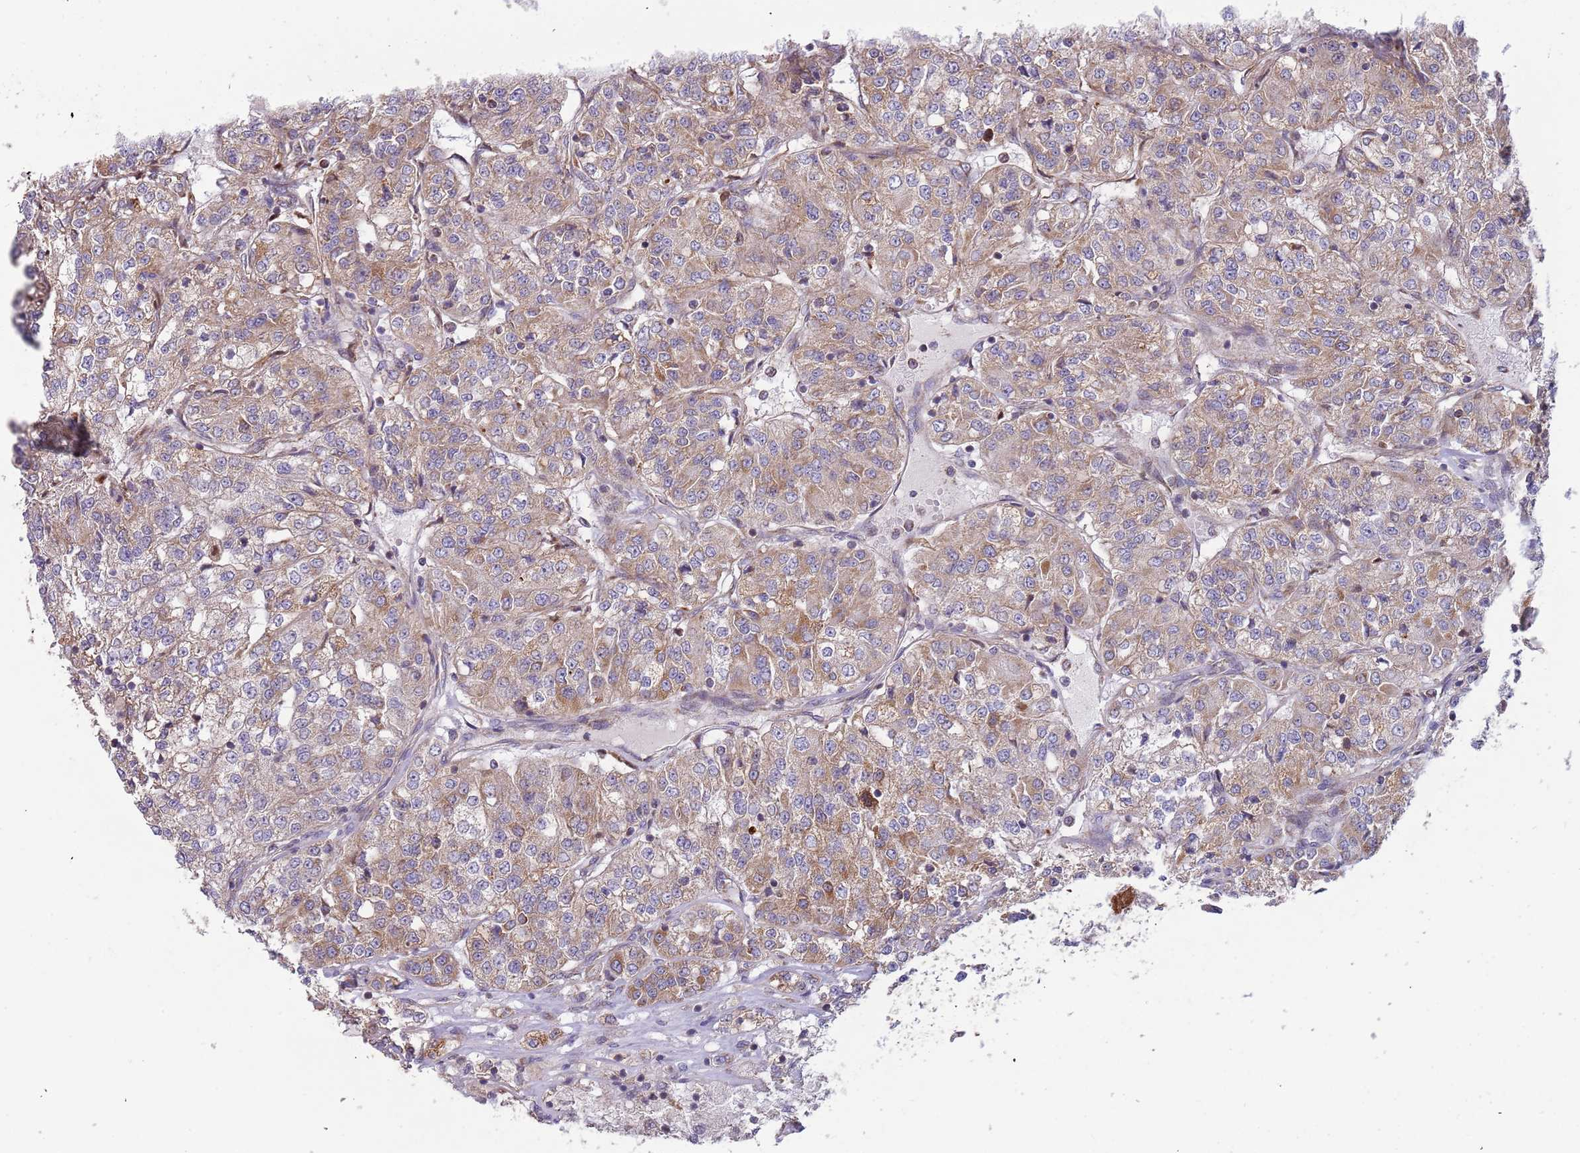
{"staining": {"intensity": "weak", "quantity": ">75%", "location": "cytoplasmic/membranous"}, "tissue": "renal cancer", "cell_type": "Tumor cells", "image_type": "cancer", "snomed": [{"axis": "morphology", "description": "Adenocarcinoma, NOS"}, {"axis": "topography", "description": "Kidney"}], "caption": "A histopathology image of human adenocarcinoma (renal) stained for a protein reveals weak cytoplasmic/membranous brown staining in tumor cells.", "gene": "VPS16", "patient": {"sex": "female", "age": 63}}